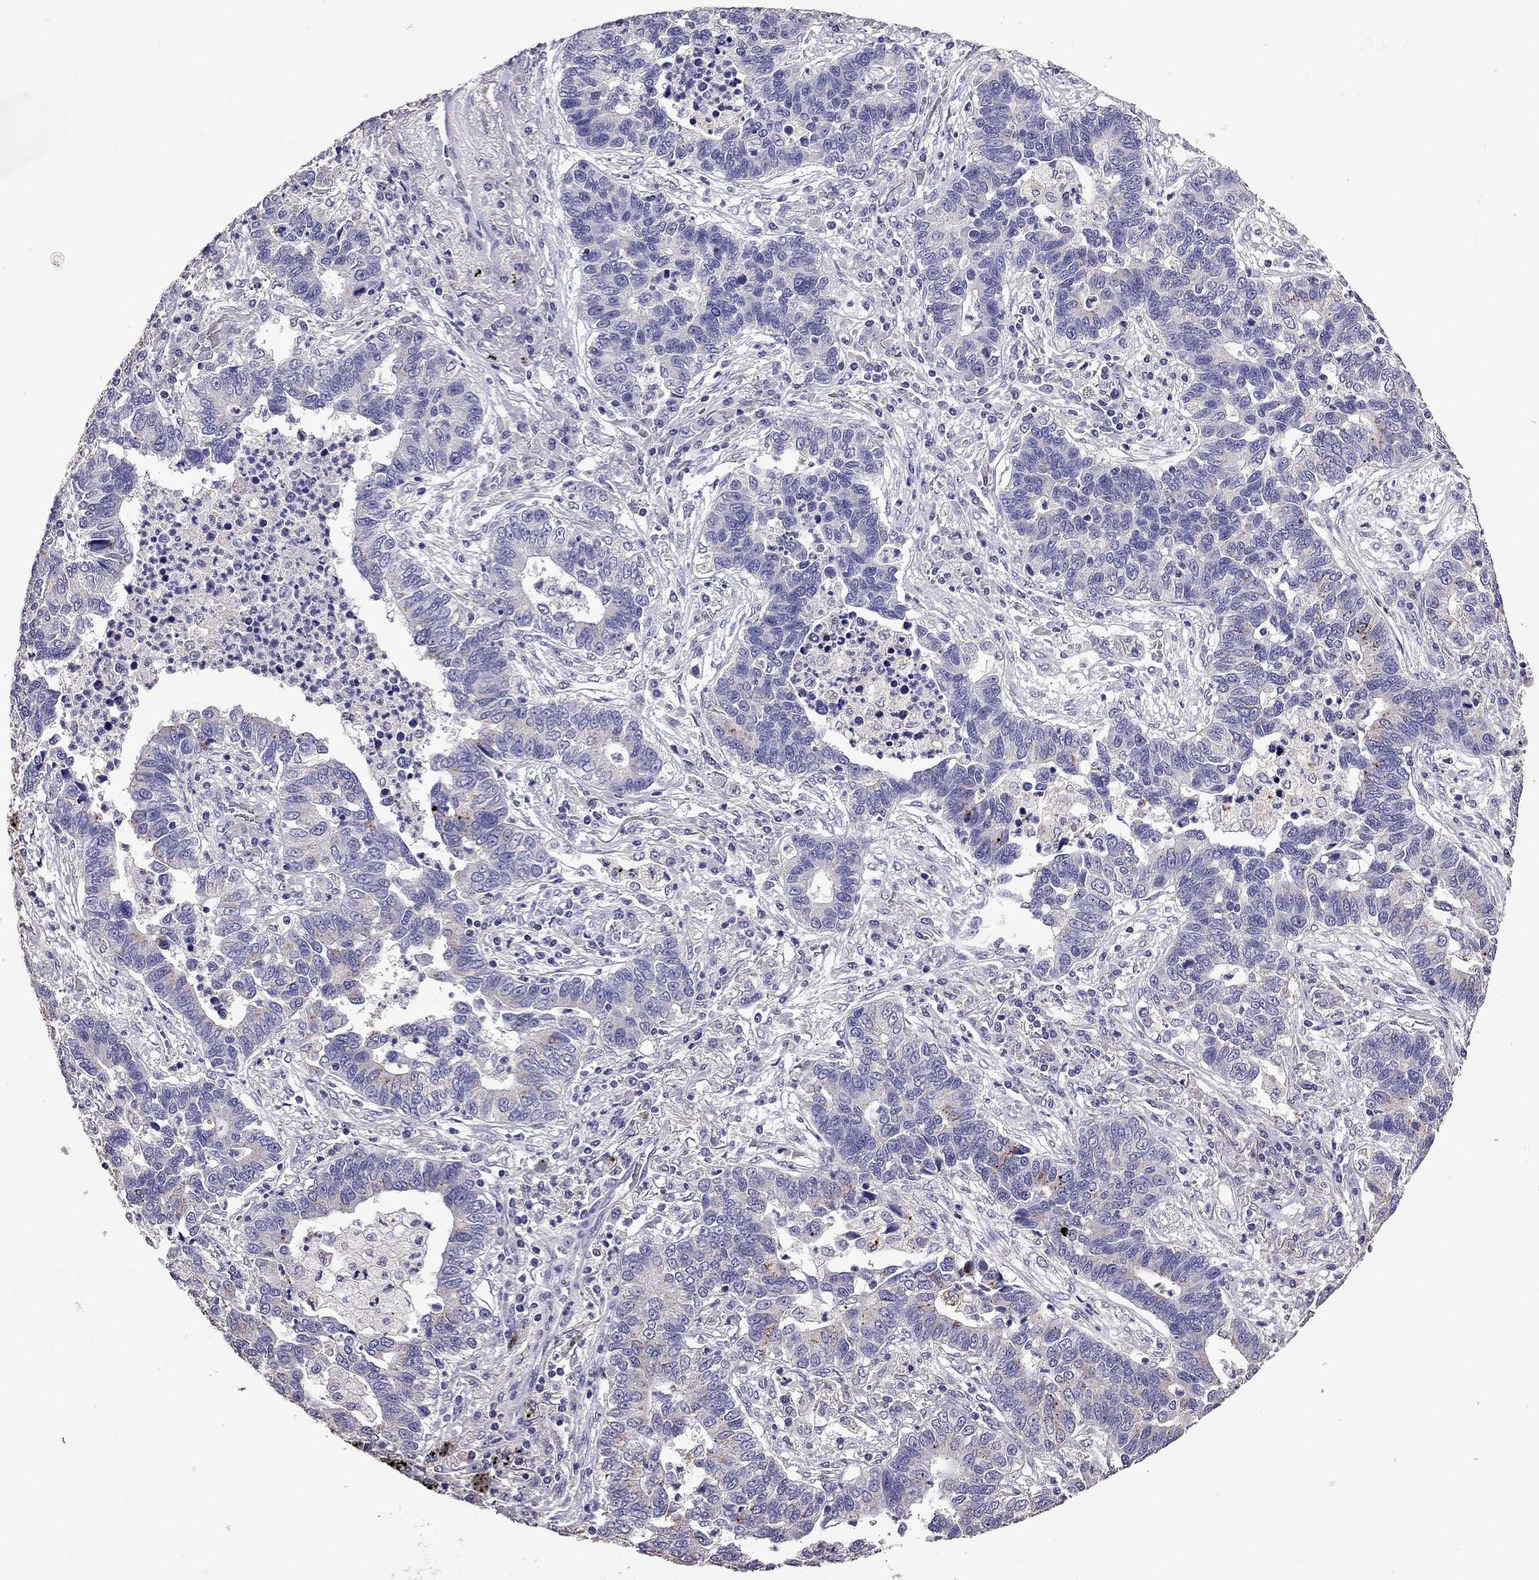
{"staining": {"intensity": "negative", "quantity": "none", "location": "none"}, "tissue": "lung cancer", "cell_type": "Tumor cells", "image_type": "cancer", "snomed": [{"axis": "morphology", "description": "Adenocarcinoma, NOS"}, {"axis": "topography", "description": "Lung"}], "caption": "The image demonstrates no staining of tumor cells in lung cancer (adenocarcinoma).", "gene": "NKX3-1", "patient": {"sex": "female", "age": 57}}